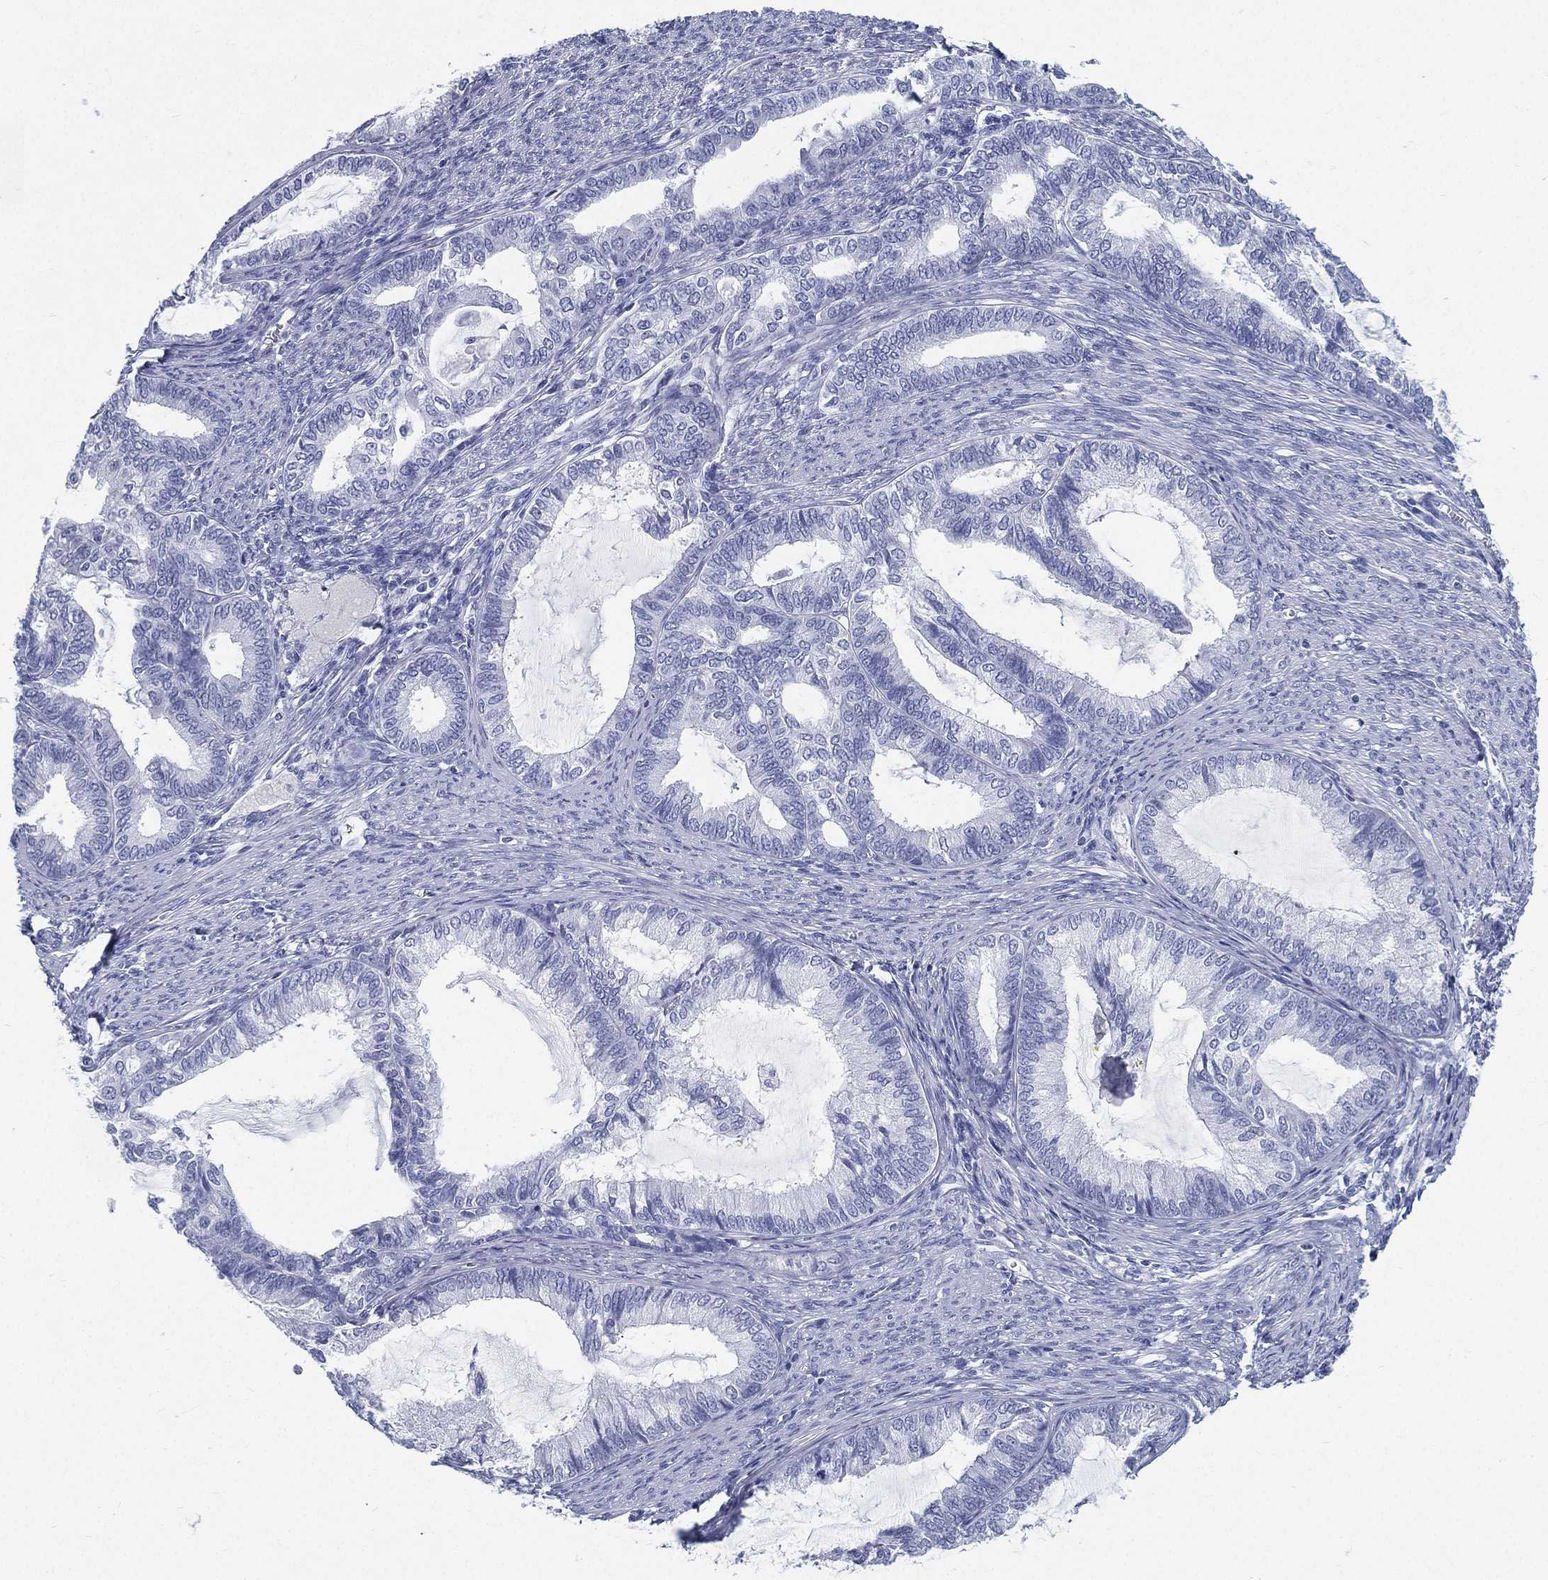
{"staining": {"intensity": "negative", "quantity": "none", "location": "none"}, "tissue": "endometrial cancer", "cell_type": "Tumor cells", "image_type": "cancer", "snomed": [{"axis": "morphology", "description": "Adenocarcinoma, NOS"}, {"axis": "topography", "description": "Endometrium"}], "caption": "High magnification brightfield microscopy of endometrial adenocarcinoma stained with DAB (brown) and counterstained with hematoxylin (blue): tumor cells show no significant staining. Nuclei are stained in blue.", "gene": "ATP1B2", "patient": {"sex": "female", "age": 86}}